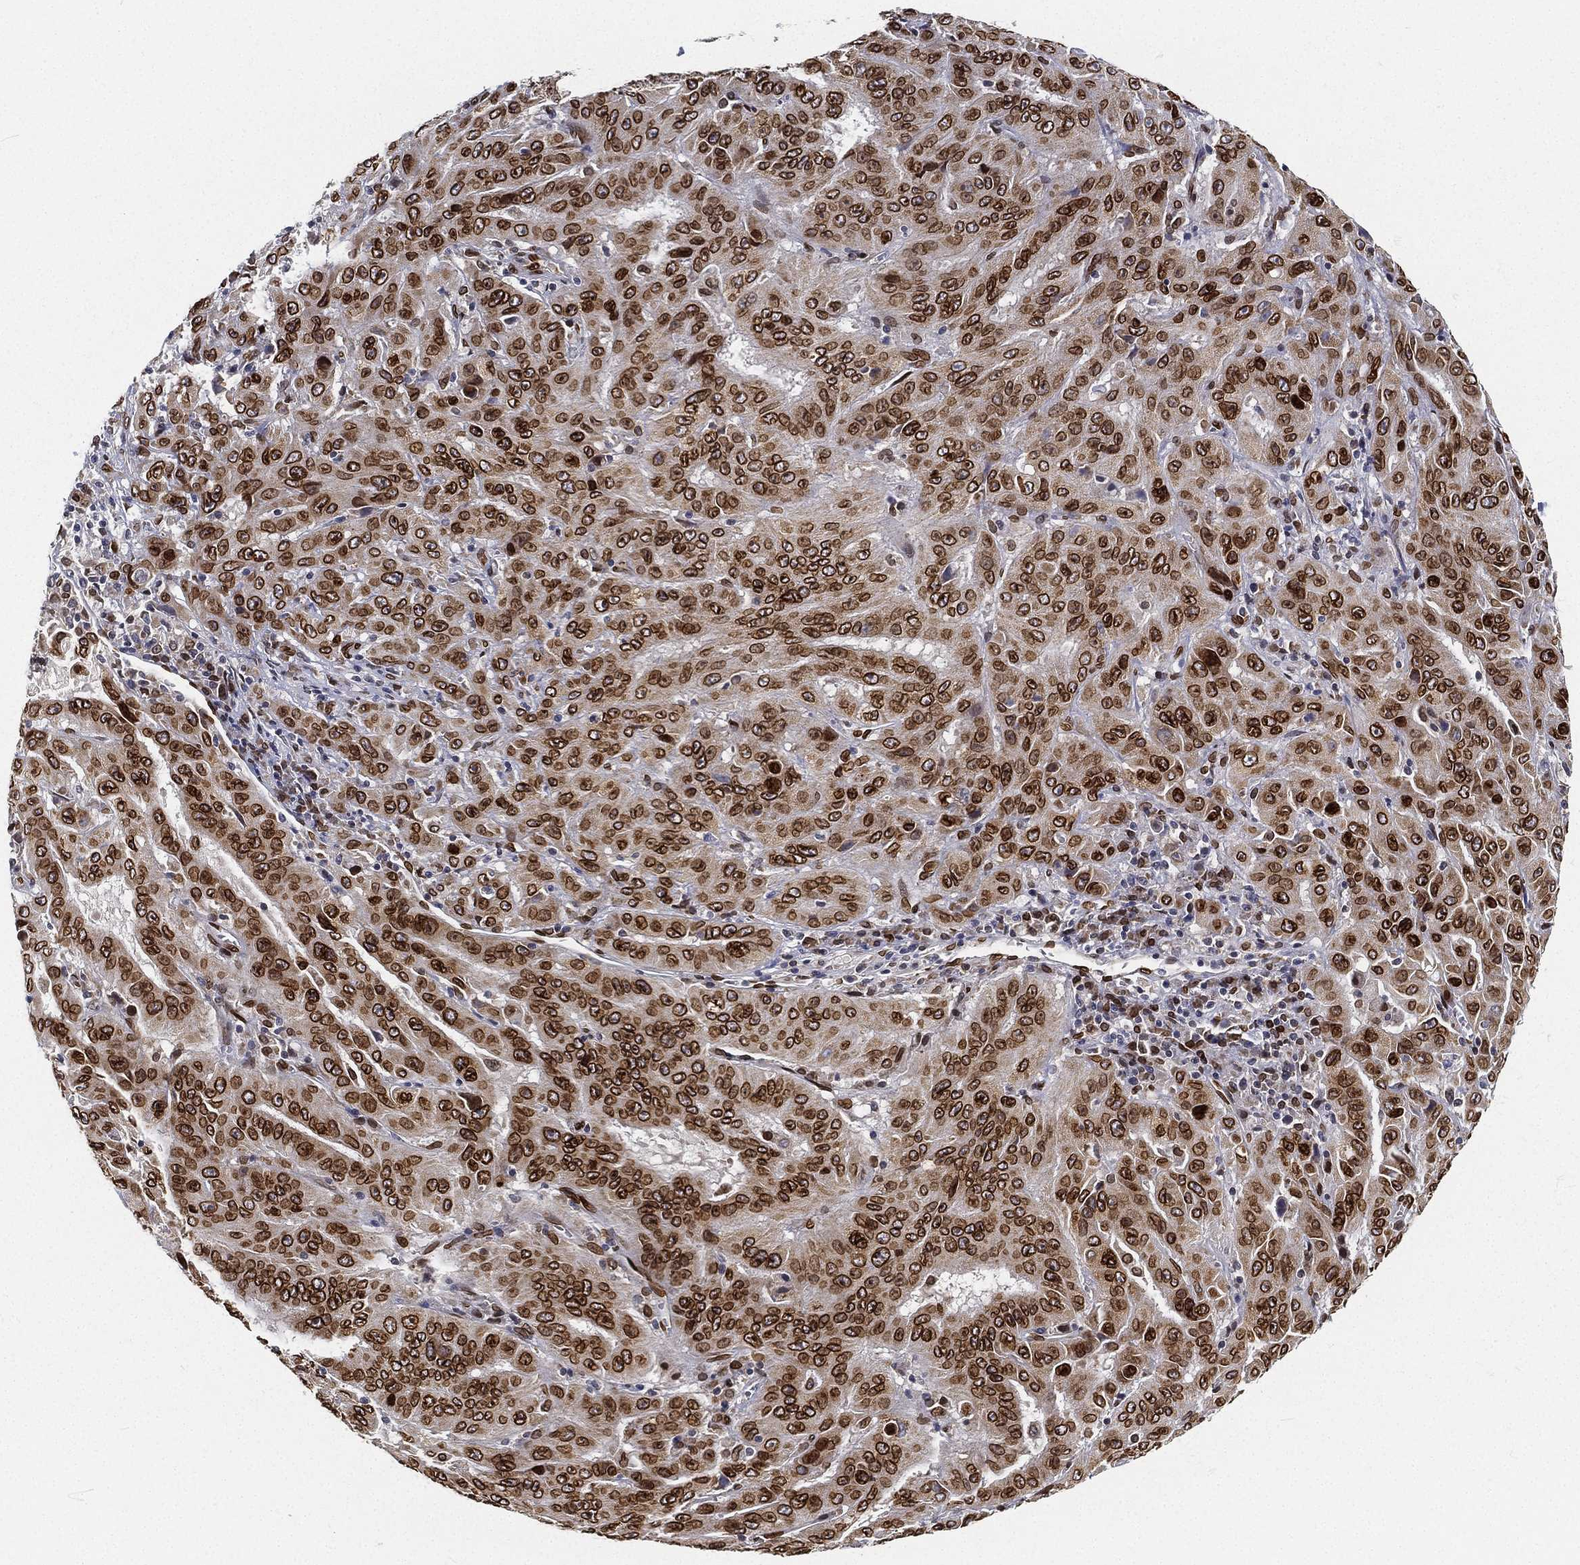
{"staining": {"intensity": "strong", "quantity": ">75%", "location": "cytoplasmic/membranous,nuclear"}, "tissue": "pancreatic cancer", "cell_type": "Tumor cells", "image_type": "cancer", "snomed": [{"axis": "morphology", "description": "Adenocarcinoma, NOS"}, {"axis": "topography", "description": "Pancreas"}], "caption": "High-power microscopy captured an IHC image of adenocarcinoma (pancreatic), revealing strong cytoplasmic/membranous and nuclear positivity in approximately >75% of tumor cells.", "gene": "PALB2", "patient": {"sex": "male", "age": 63}}